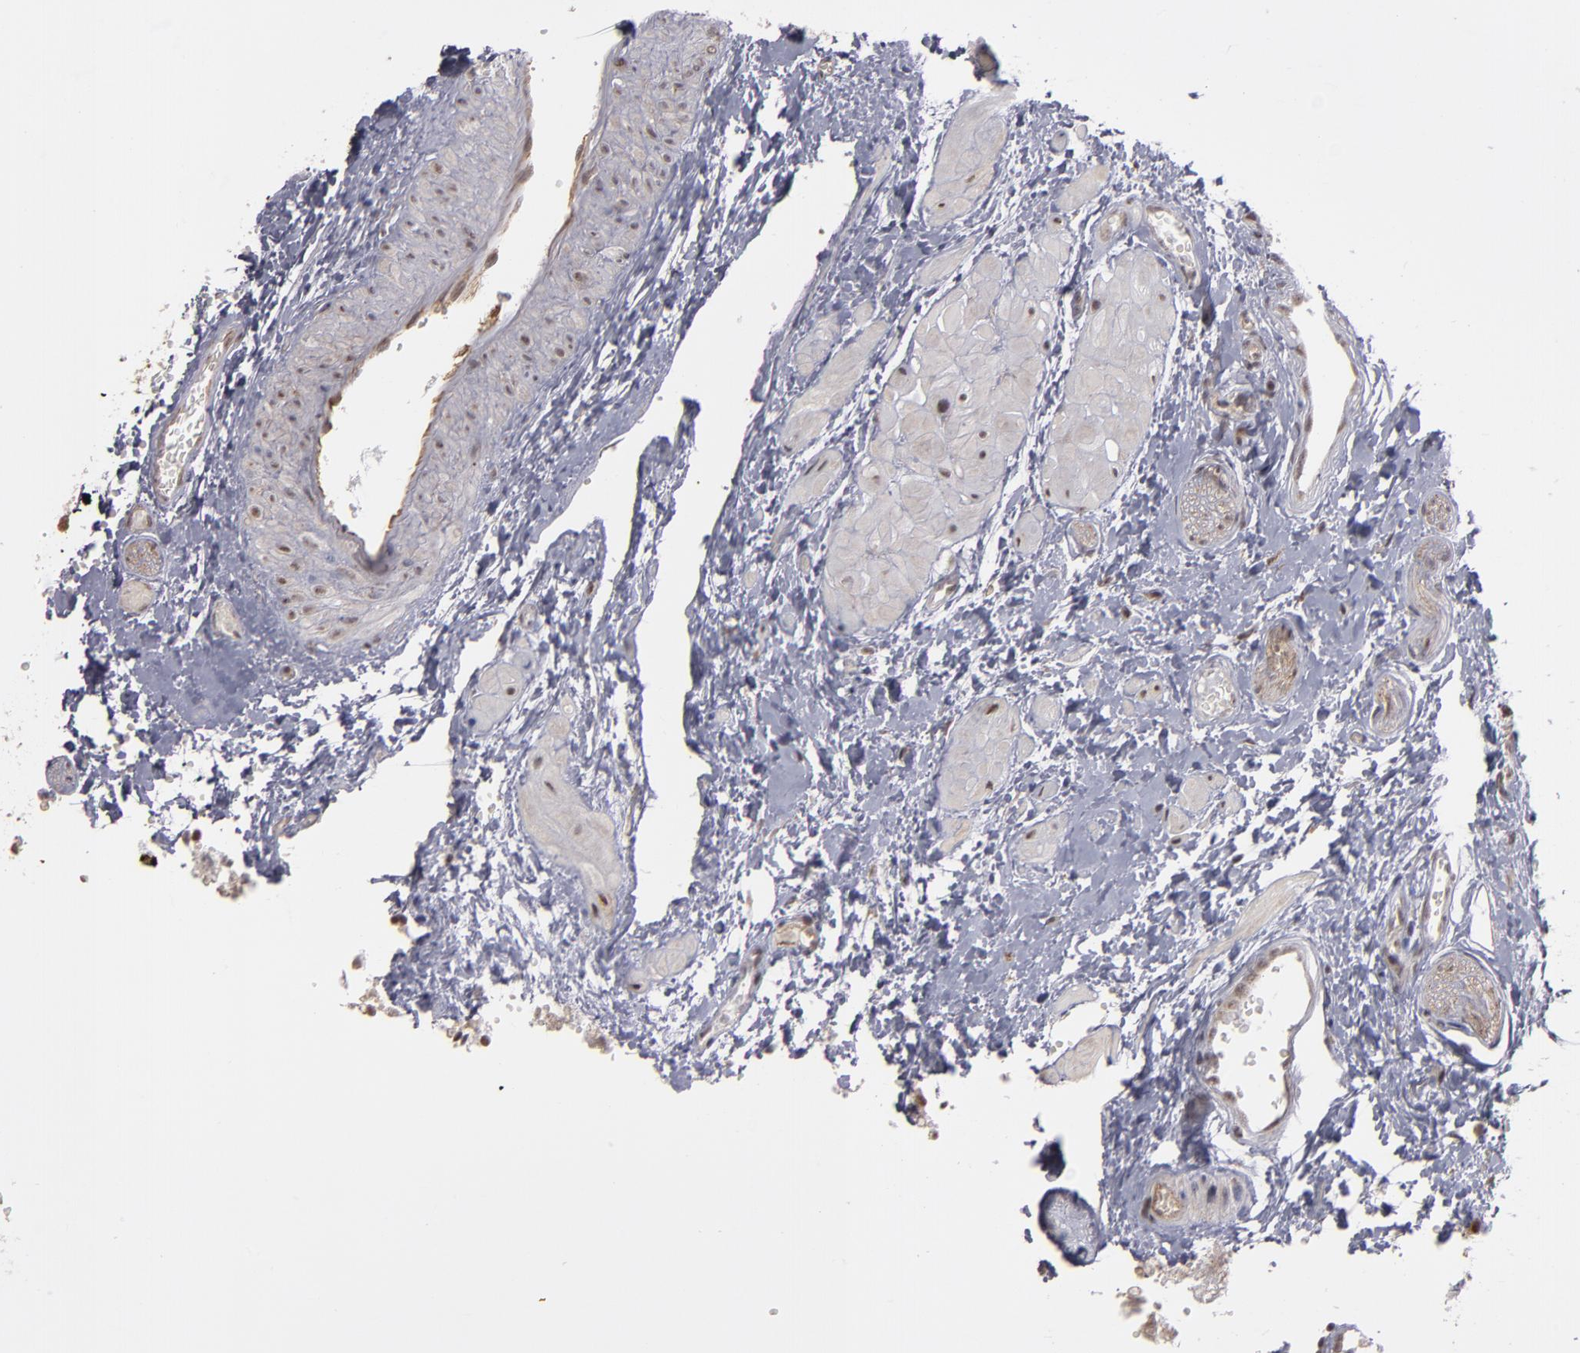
{"staining": {"intensity": "moderate", "quantity": ">75%", "location": "nuclear"}, "tissue": "seminal vesicle", "cell_type": "Glandular cells", "image_type": "normal", "snomed": [{"axis": "morphology", "description": "Normal tissue, NOS"}, {"axis": "topography", "description": "Seminal veicle"}], "caption": "Immunohistochemistry histopathology image of benign seminal vesicle stained for a protein (brown), which reveals medium levels of moderate nuclear expression in about >75% of glandular cells.", "gene": "ZNF75A", "patient": {"sex": "male", "age": 26}}